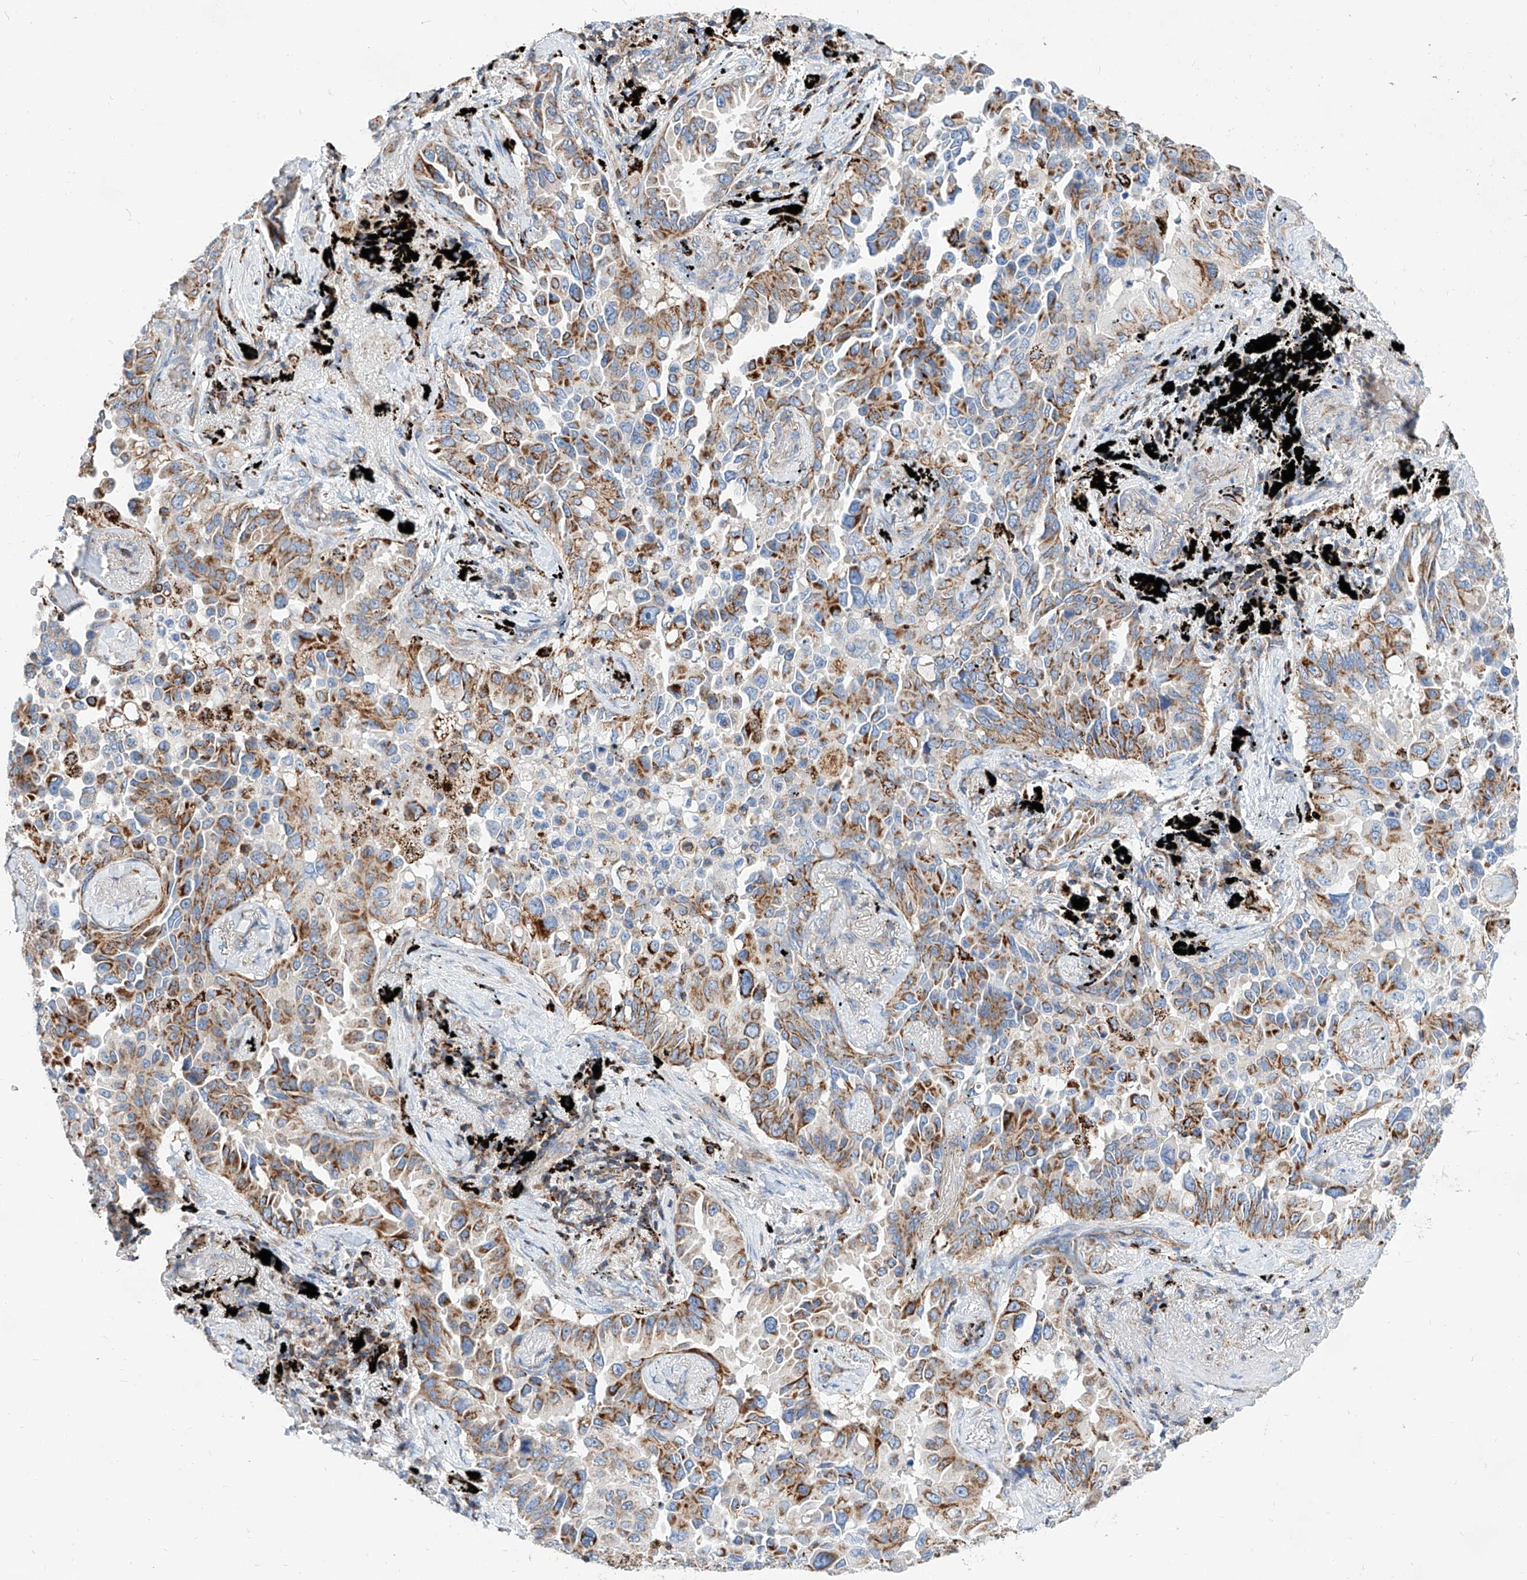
{"staining": {"intensity": "moderate", "quantity": ">75%", "location": "cytoplasmic/membranous"}, "tissue": "lung cancer", "cell_type": "Tumor cells", "image_type": "cancer", "snomed": [{"axis": "morphology", "description": "Adenocarcinoma, NOS"}, {"axis": "topography", "description": "Lung"}], "caption": "Lung adenocarcinoma stained with a protein marker displays moderate staining in tumor cells.", "gene": "CPNE5", "patient": {"sex": "female", "age": 67}}